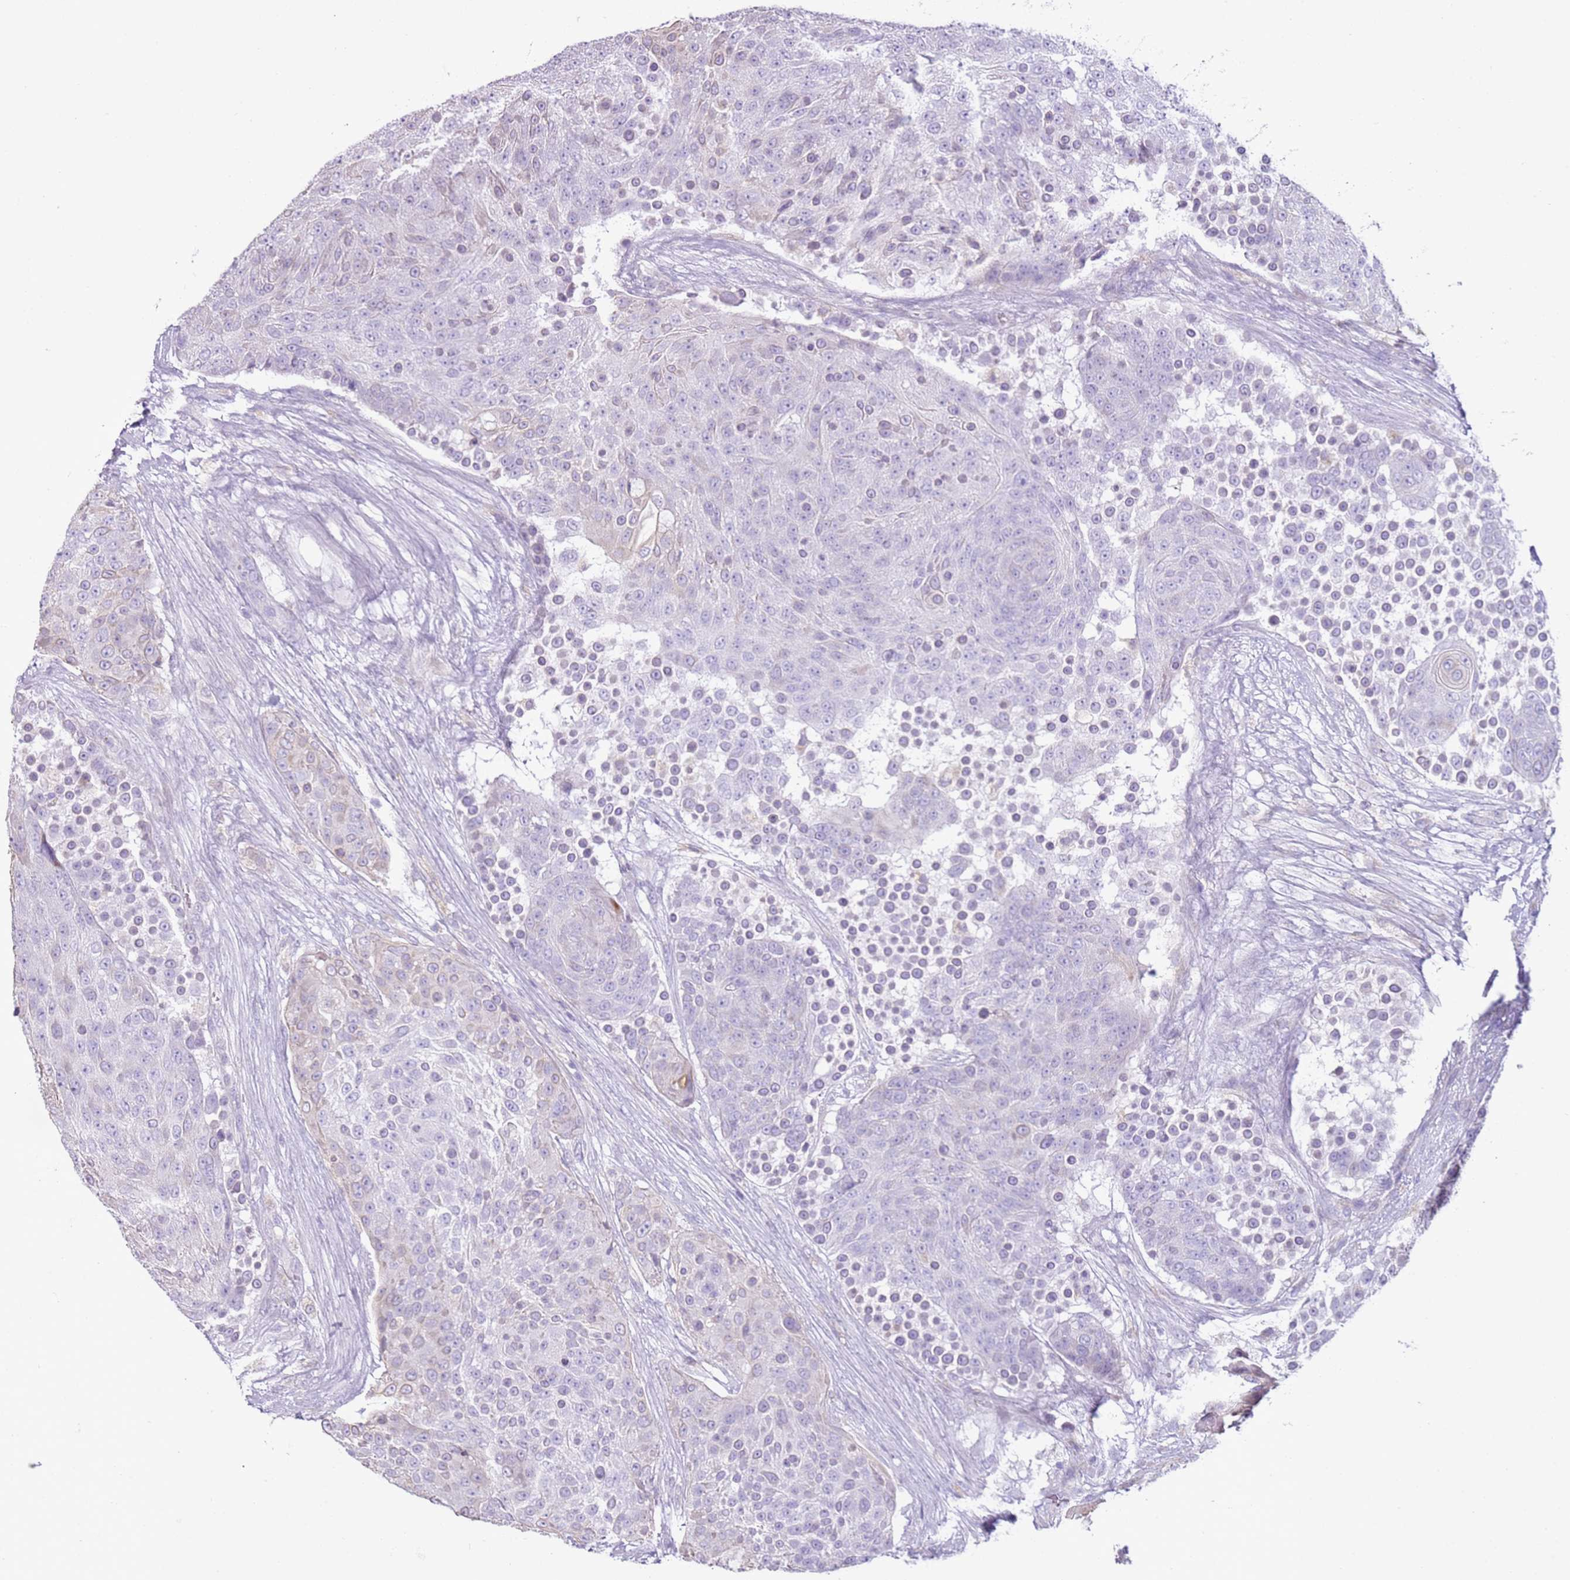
{"staining": {"intensity": "negative", "quantity": "none", "location": "none"}, "tissue": "urothelial cancer", "cell_type": "Tumor cells", "image_type": "cancer", "snomed": [{"axis": "morphology", "description": "Urothelial carcinoma, High grade"}, {"axis": "topography", "description": "Urinary bladder"}], "caption": "IHC micrograph of neoplastic tissue: high-grade urothelial carcinoma stained with DAB (3,3'-diaminobenzidine) reveals no significant protein expression in tumor cells. (DAB (3,3'-diaminobenzidine) IHC, high magnification).", "gene": "OAF", "patient": {"sex": "female", "age": 63}}